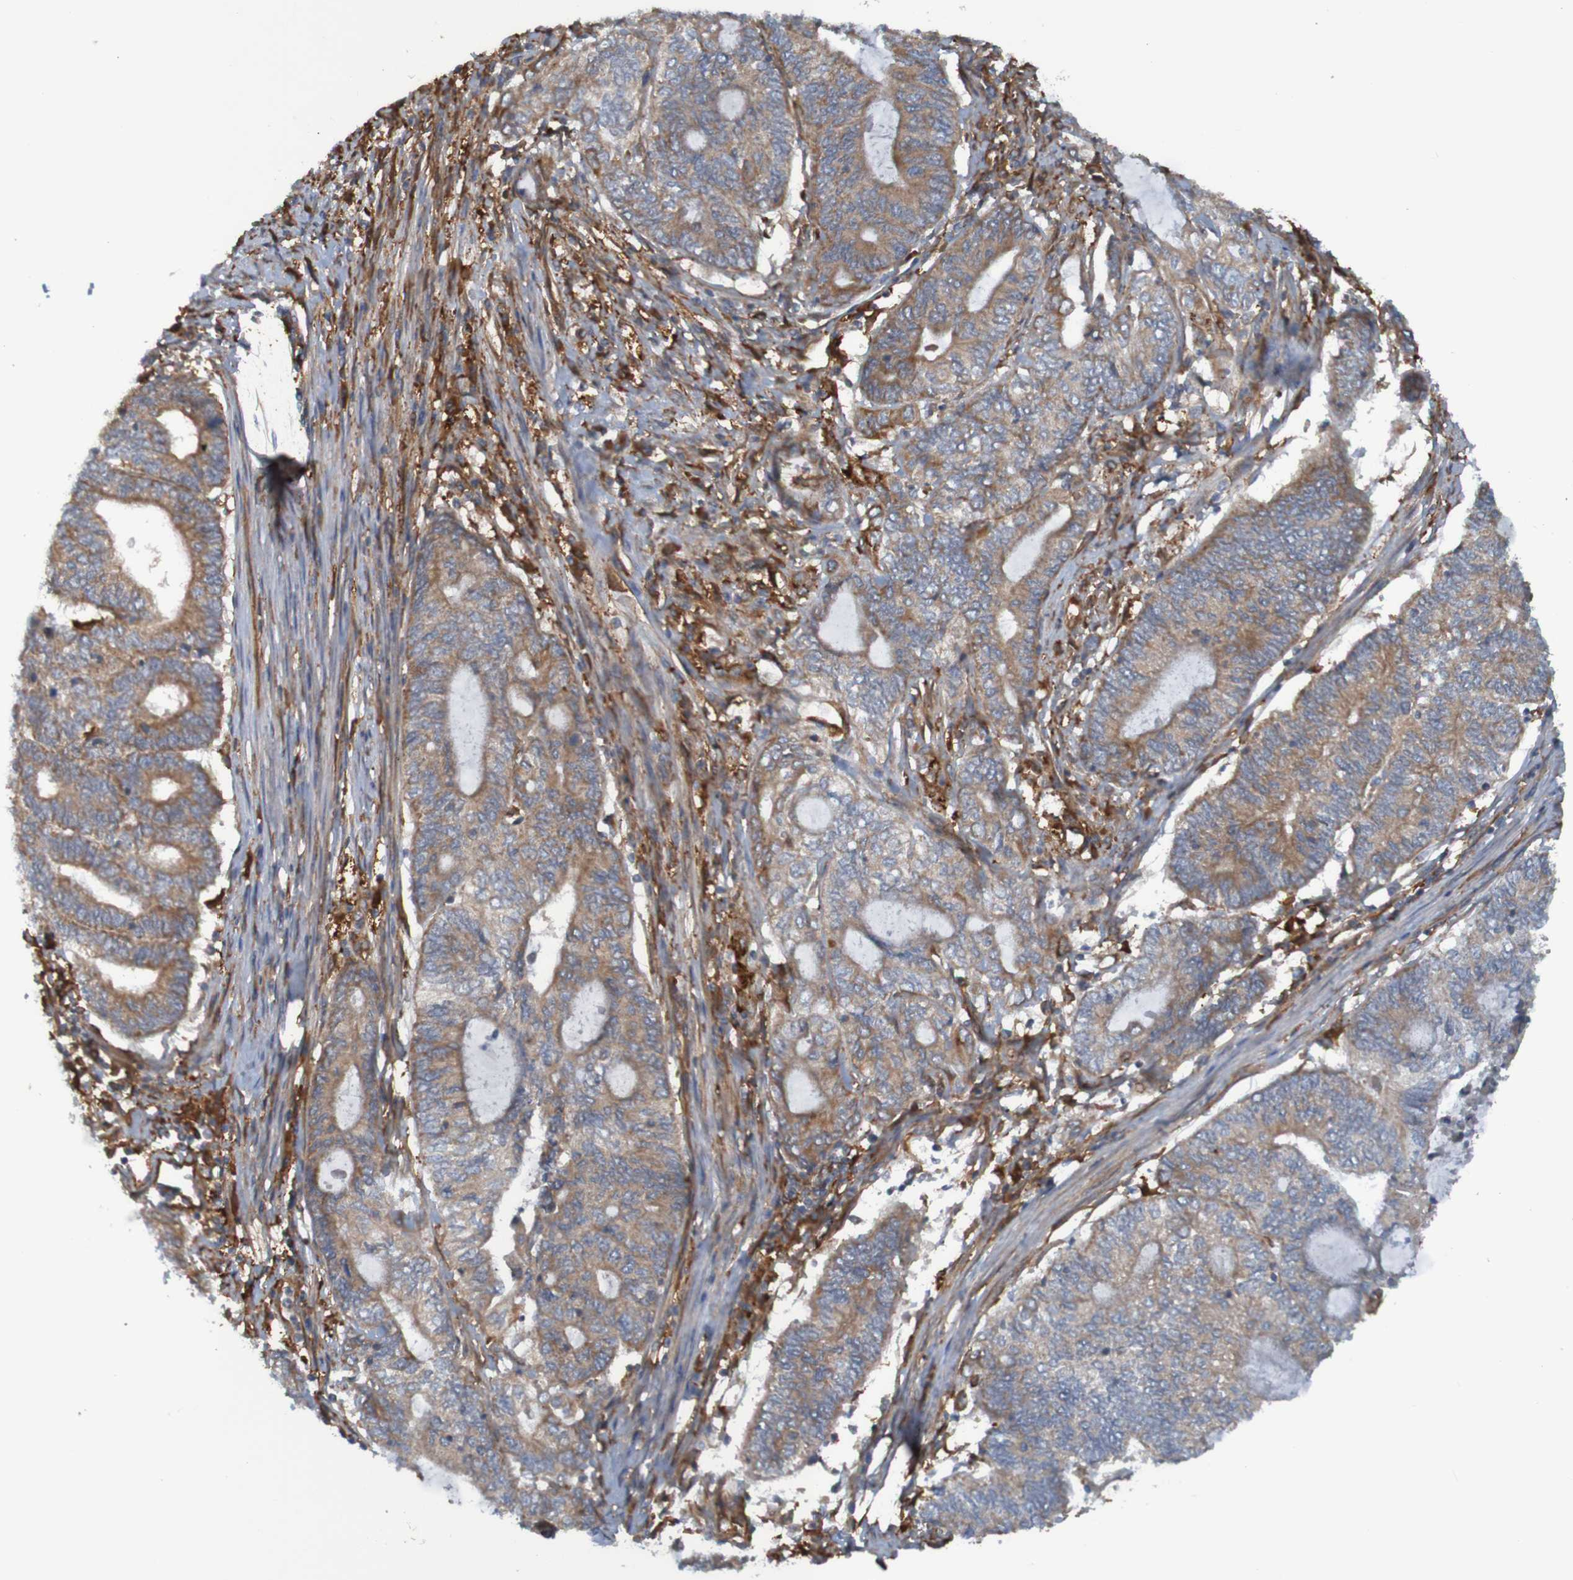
{"staining": {"intensity": "moderate", "quantity": ">75%", "location": "cytoplasmic/membranous"}, "tissue": "endometrial cancer", "cell_type": "Tumor cells", "image_type": "cancer", "snomed": [{"axis": "morphology", "description": "Adenocarcinoma, NOS"}, {"axis": "topography", "description": "Uterus"}, {"axis": "topography", "description": "Endometrium"}], "caption": "Protein staining of adenocarcinoma (endometrial) tissue displays moderate cytoplasmic/membranous expression in about >75% of tumor cells.", "gene": "DNAJC4", "patient": {"sex": "female", "age": 70}}